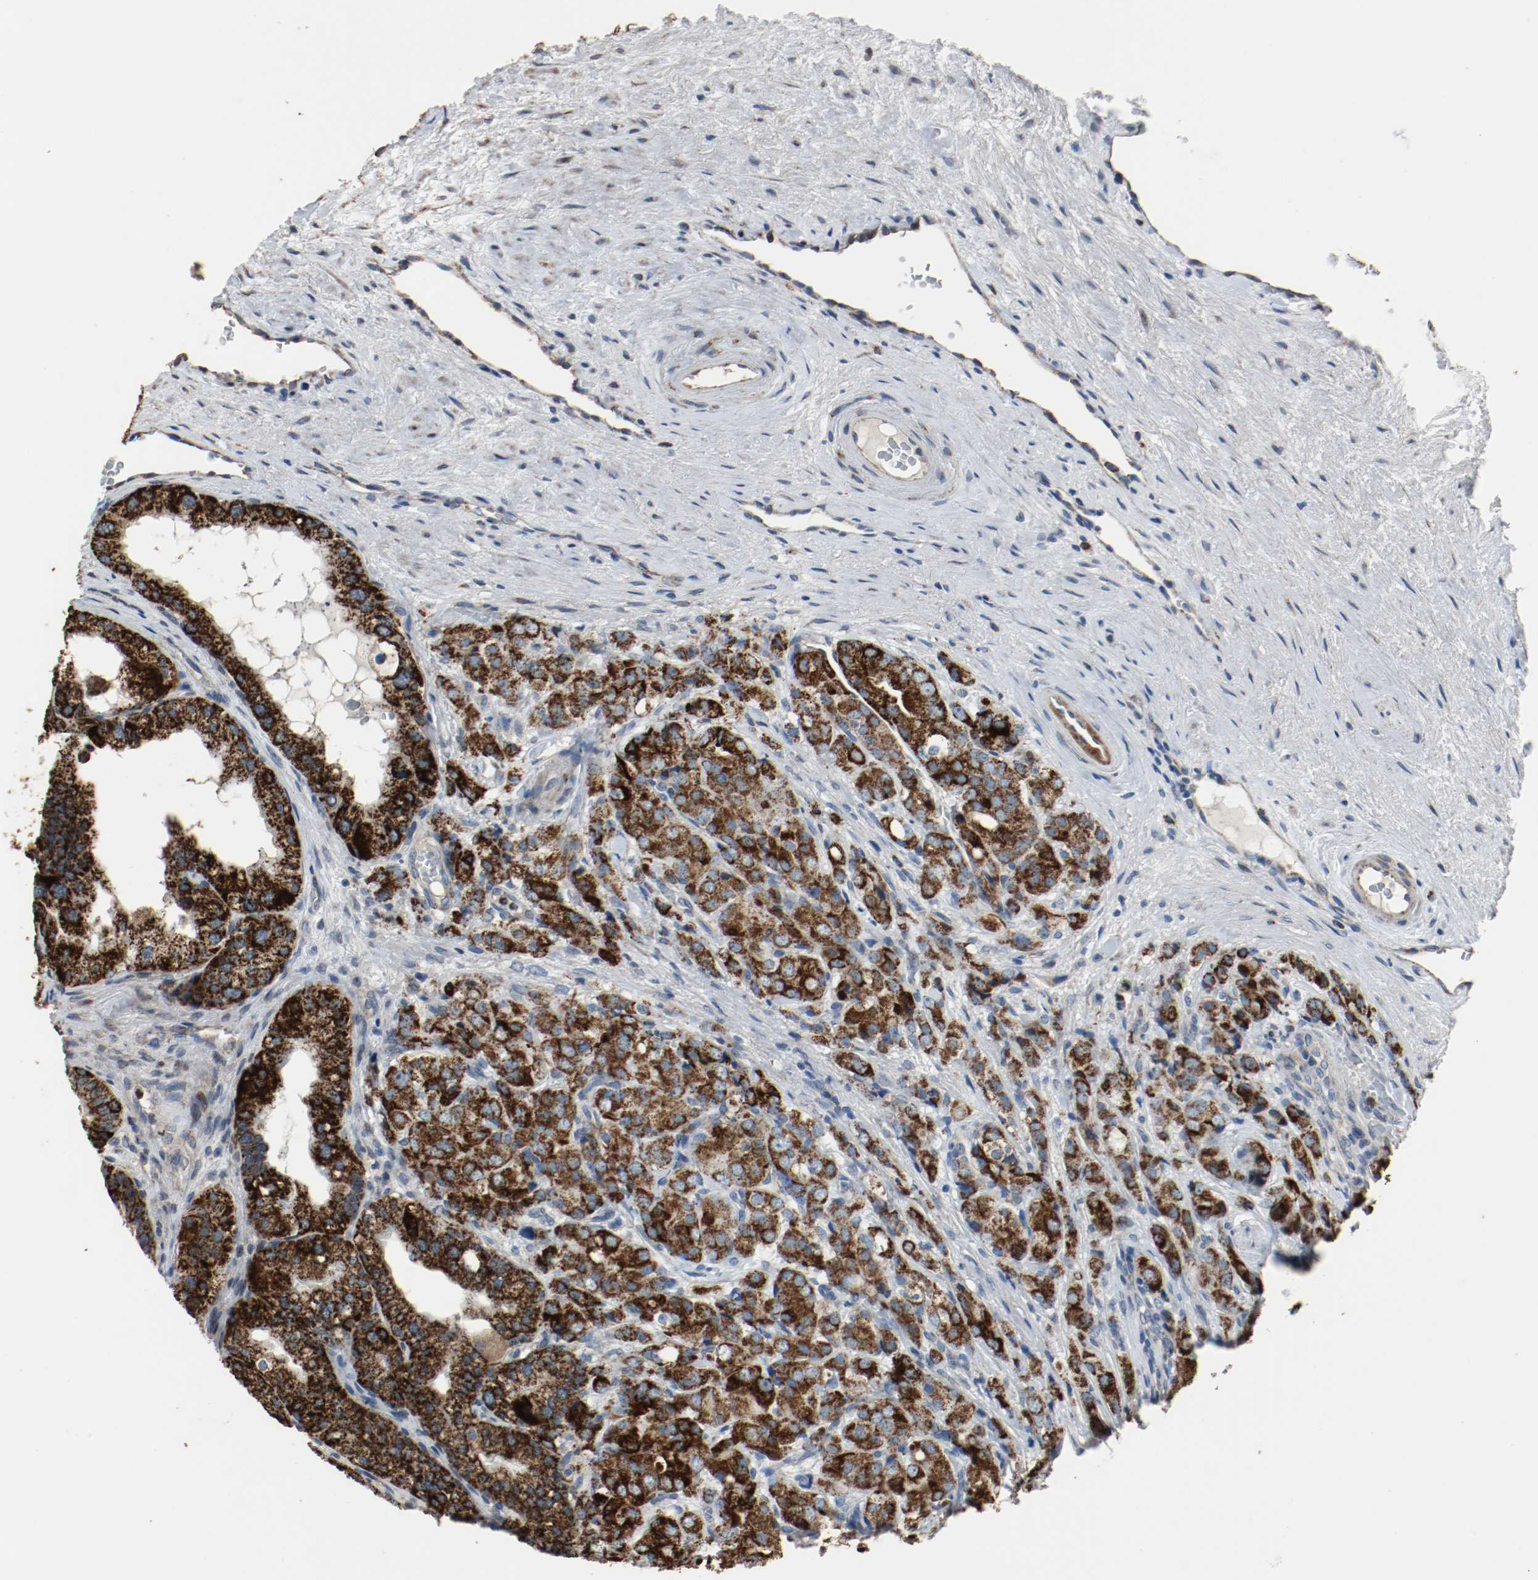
{"staining": {"intensity": "strong", "quantity": ">75%", "location": "cytoplasmic/membranous"}, "tissue": "prostate cancer", "cell_type": "Tumor cells", "image_type": "cancer", "snomed": [{"axis": "morphology", "description": "Adenocarcinoma, High grade"}, {"axis": "topography", "description": "Prostate"}], "caption": "Prostate cancer tissue exhibits strong cytoplasmic/membranous expression in about >75% of tumor cells, visualized by immunohistochemistry.", "gene": "ALDH4A1", "patient": {"sex": "male", "age": 68}}